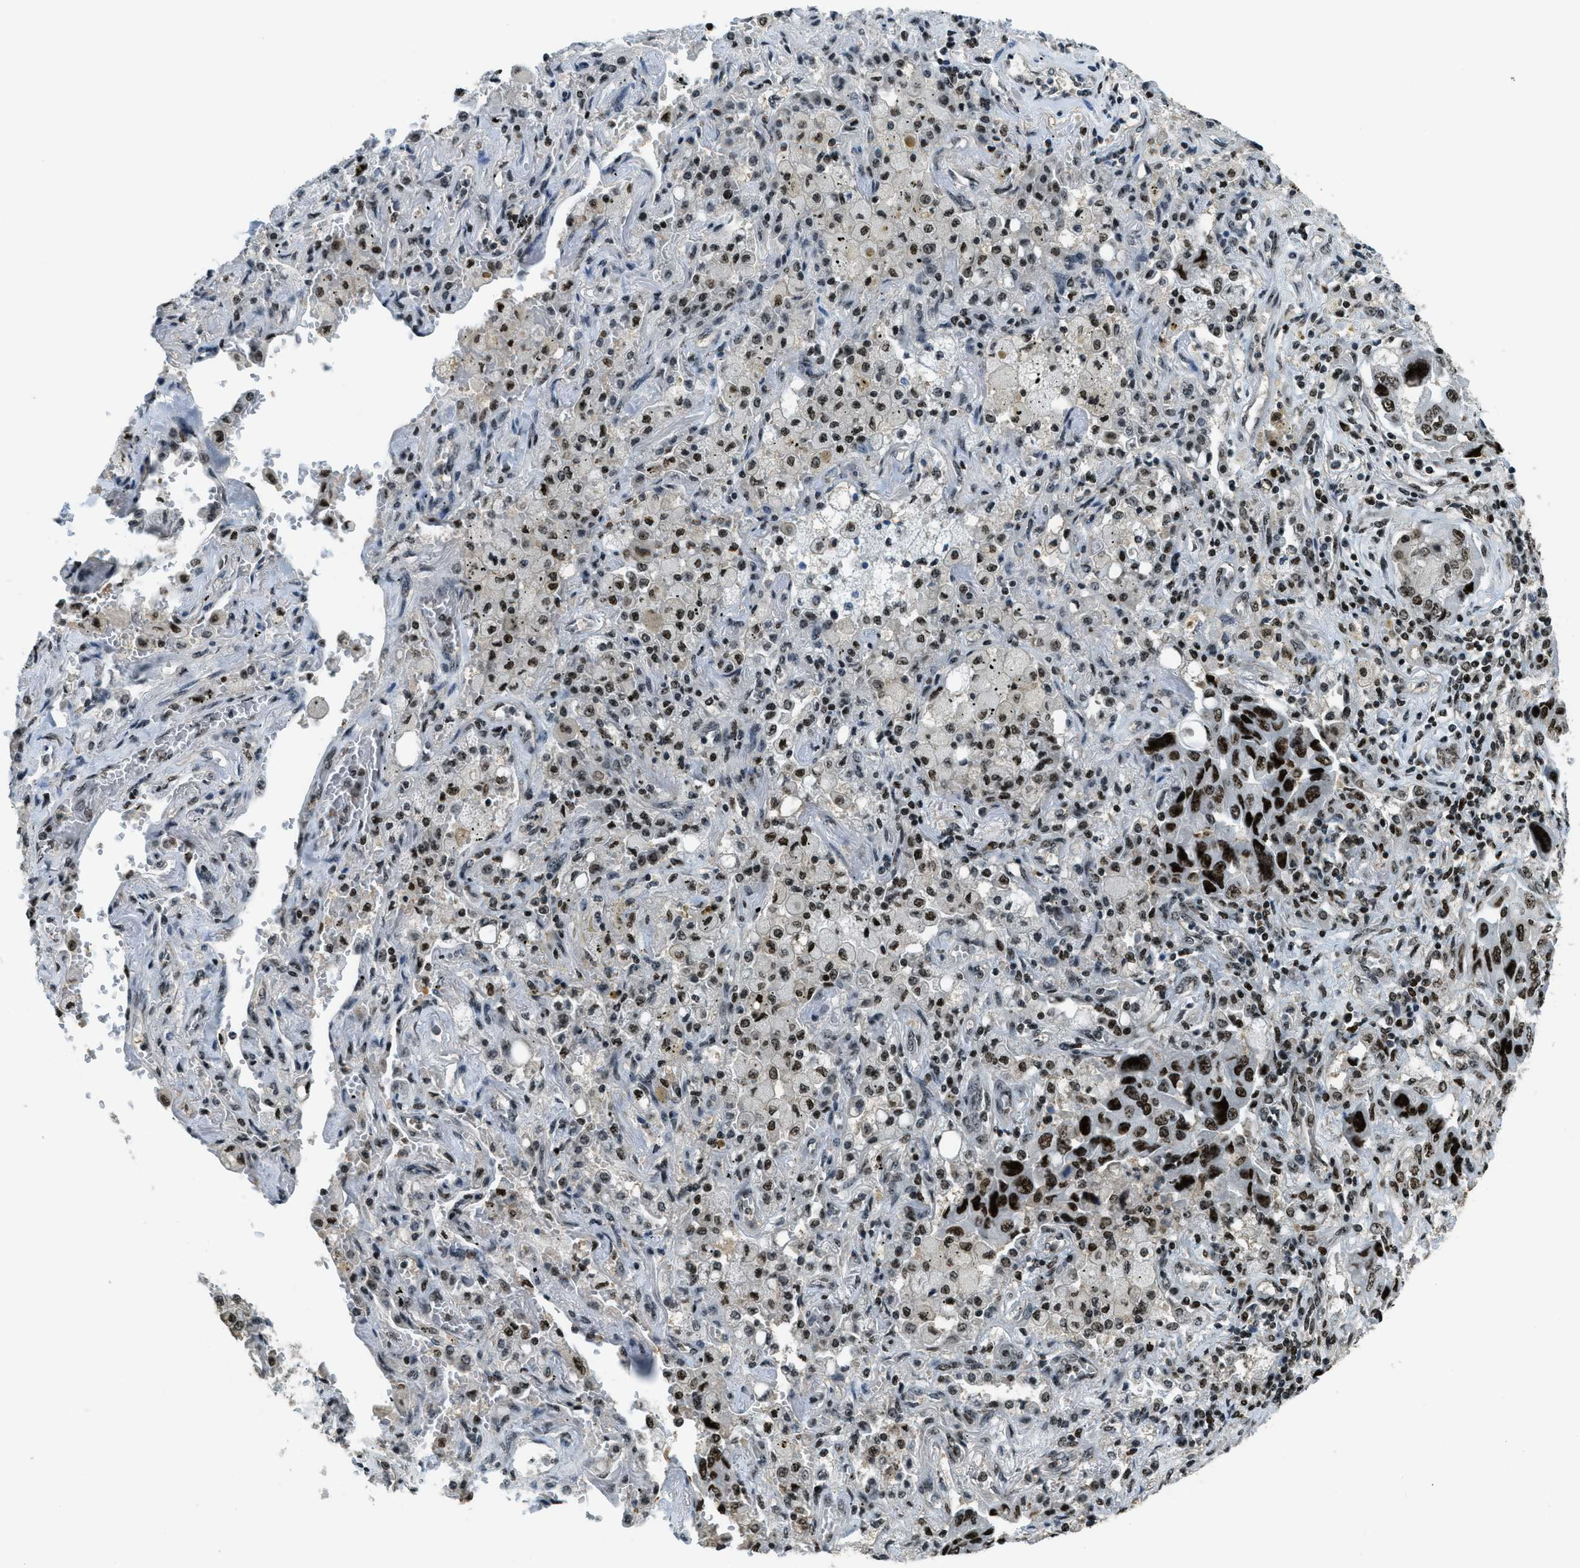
{"staining": {"intensity": "strong", "quantity": ">75%", "location": "nuclear"}, "tissue": "lung cancer", "cell_type": "Tumor cells", "image_type": "cancer", "snomed": [{"axis": "morphology", "description": "Adenocarcinoma, NOS"}, {"axis": "topography", "description": "Lung"}], "caption": "A micrograph of human adenocarcinoma (lung) stained for a protein reveals strong nuclear brown staining in tumor cells. The protein of interest is shown in brown color, while the nuclei are stained blue.", "gene": "SP100", "patient": {"sex": "female", "age": 65}}